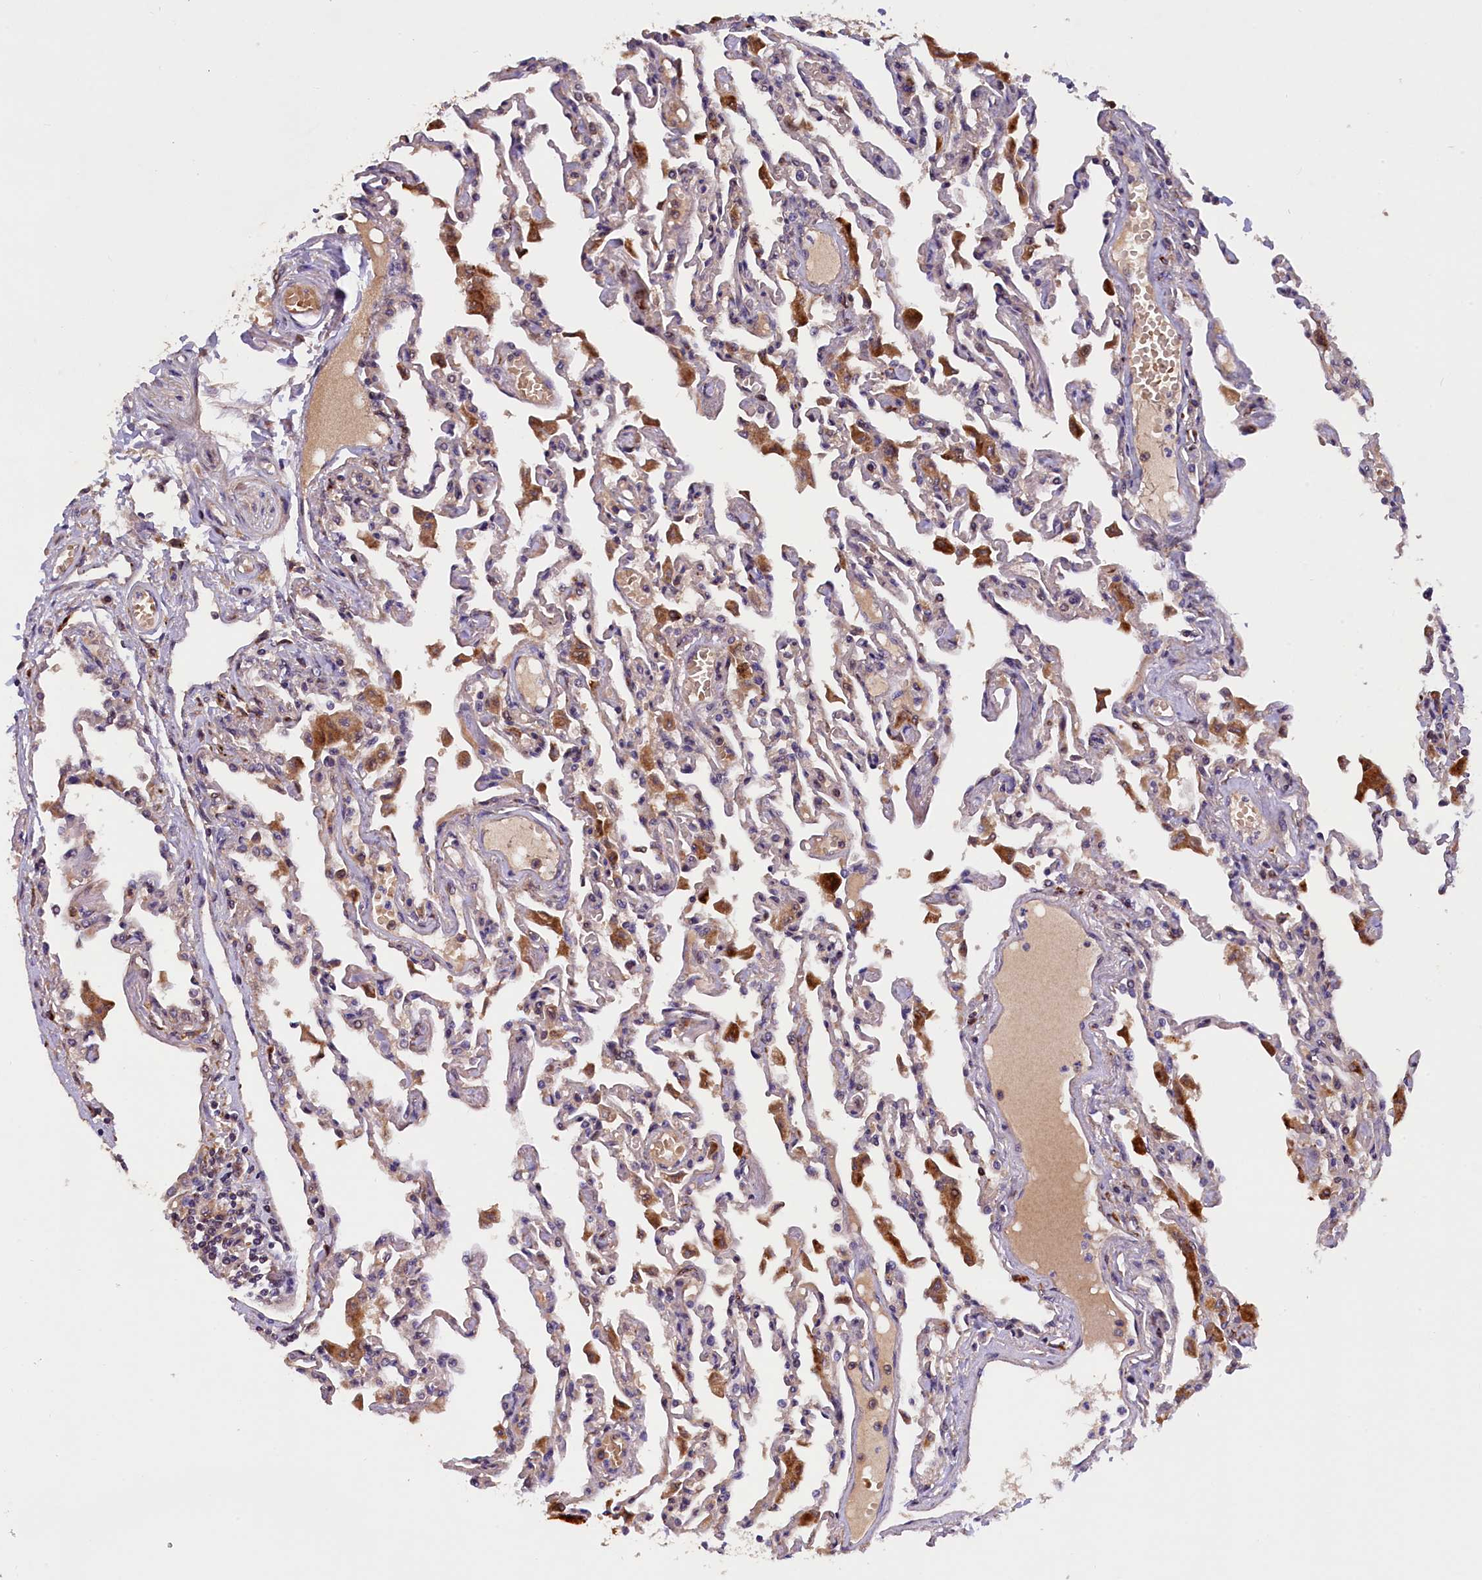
{"staining": {"intensity": "moderate", "quantity": "25%-75%", "location": "cytoplasmic/membranous"}, "tissue": "lung", "cell_type": "Alveolar cells", "image_type": "normal", "snomed": [{"axis": "morphology", "description": "Normal tissue, NOS"}, {"axis": "topography", "description": "Bronchus"}, {"axis": "topography", "description": "Lung"}], "caption": "Moderate cytoplasmic/membranous positivity for a protein is present in about 25%-75% of alveolar cells of benign lung using immunohistochemistry (IHC).", "gene": "NAIP", "patient": {"sex": "female", "age": 49}}